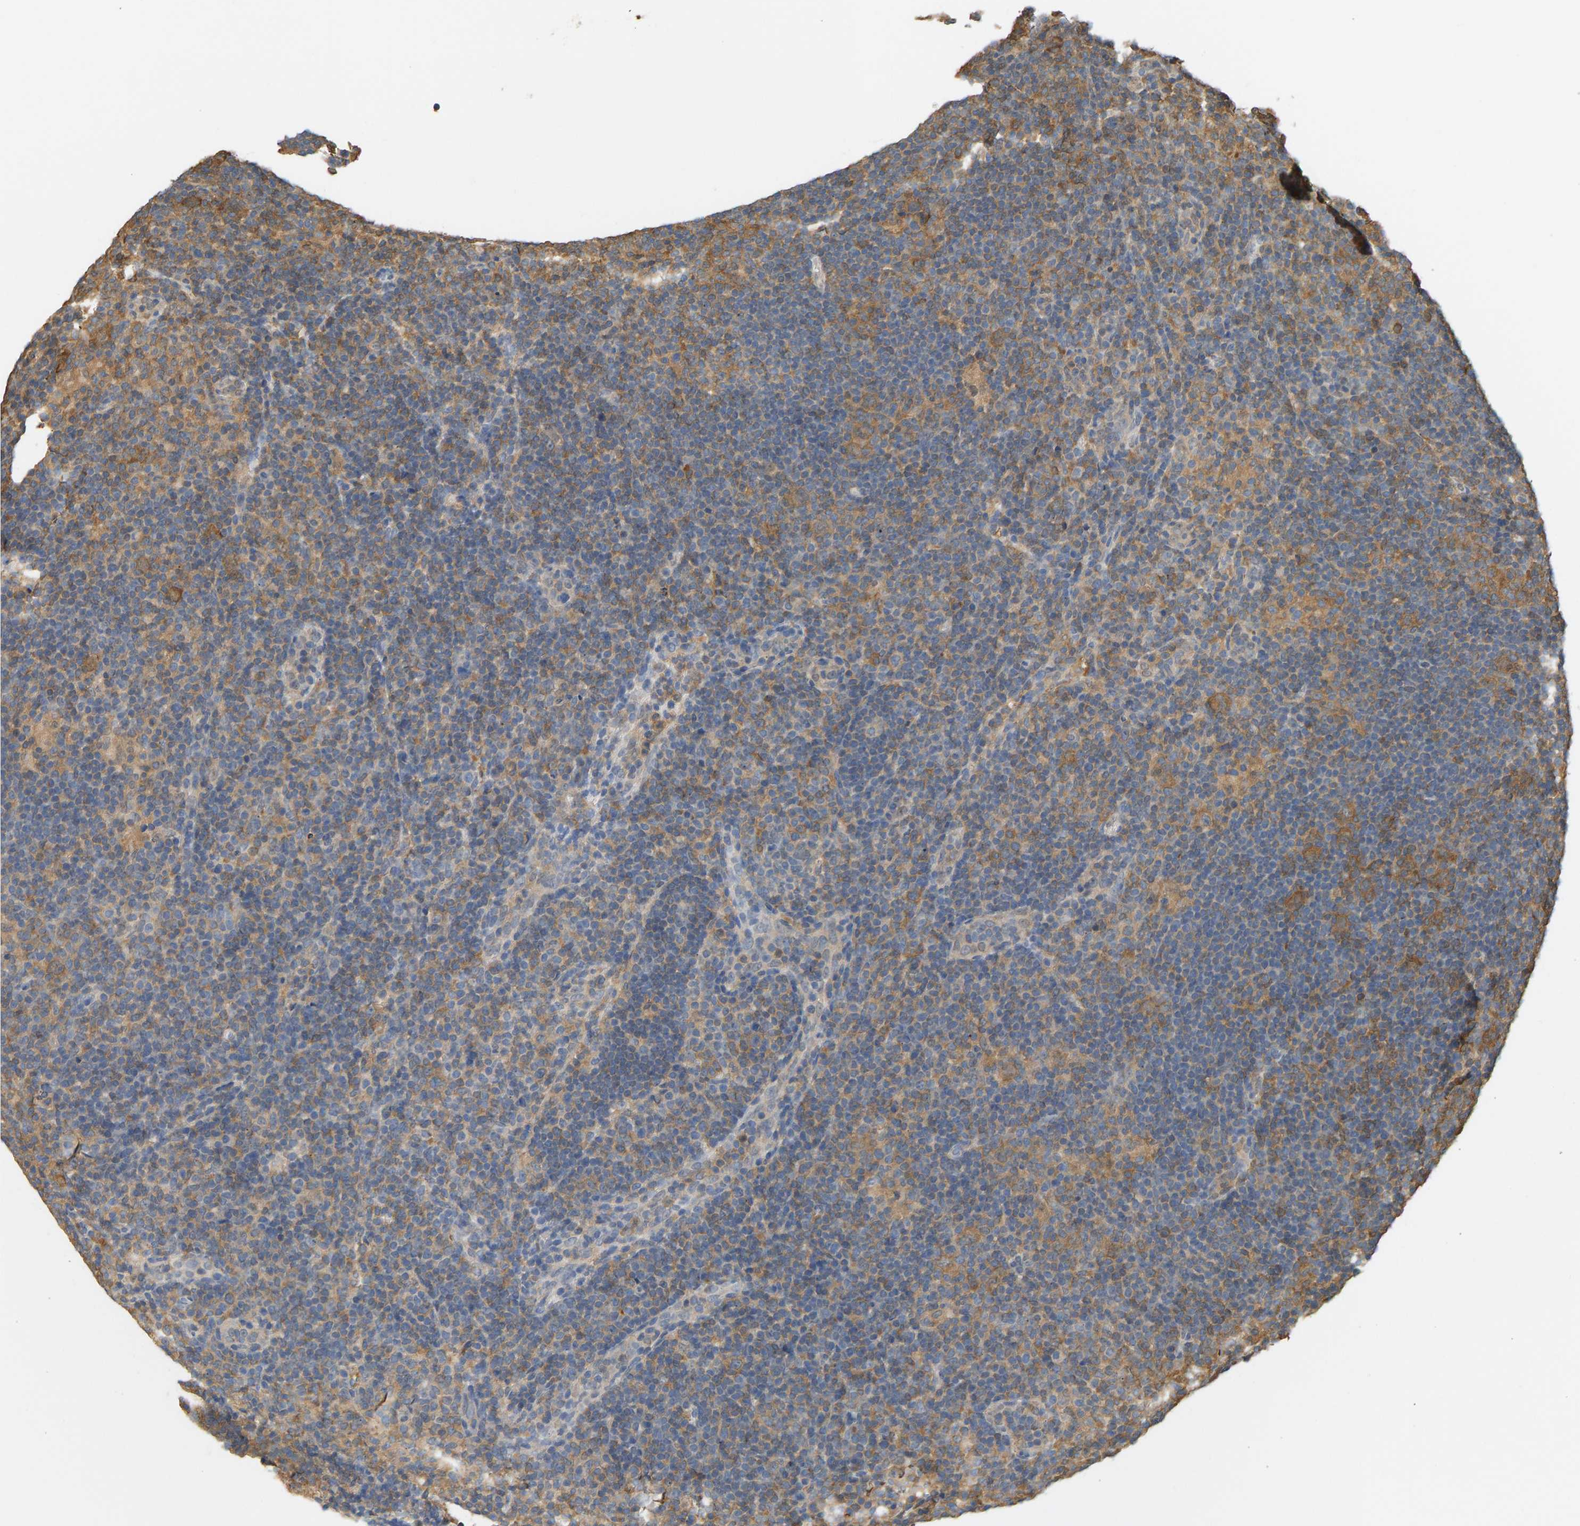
{"staining": {"intensity": "moderate", "quantity": ">75%", "location": "cytoplasmic/membranous"}, "tissue": "lymphoma", "cell_type": "Tumor cells", "image_type": "cancer", "snomed": [{"axis": "morphology", "description": "Hodgkin's disease, NOS"}, {"axis": "topography", "description": "Lymph node"}], "caption": "About >75% of tumor cells in Hodgkin's disease reveal moderate cytoplasmic/membranous protein expression as visualized by brown immunohistochemical staining.", "gene": "ENO1", "patient": {"sex": "female", "age": 57}}